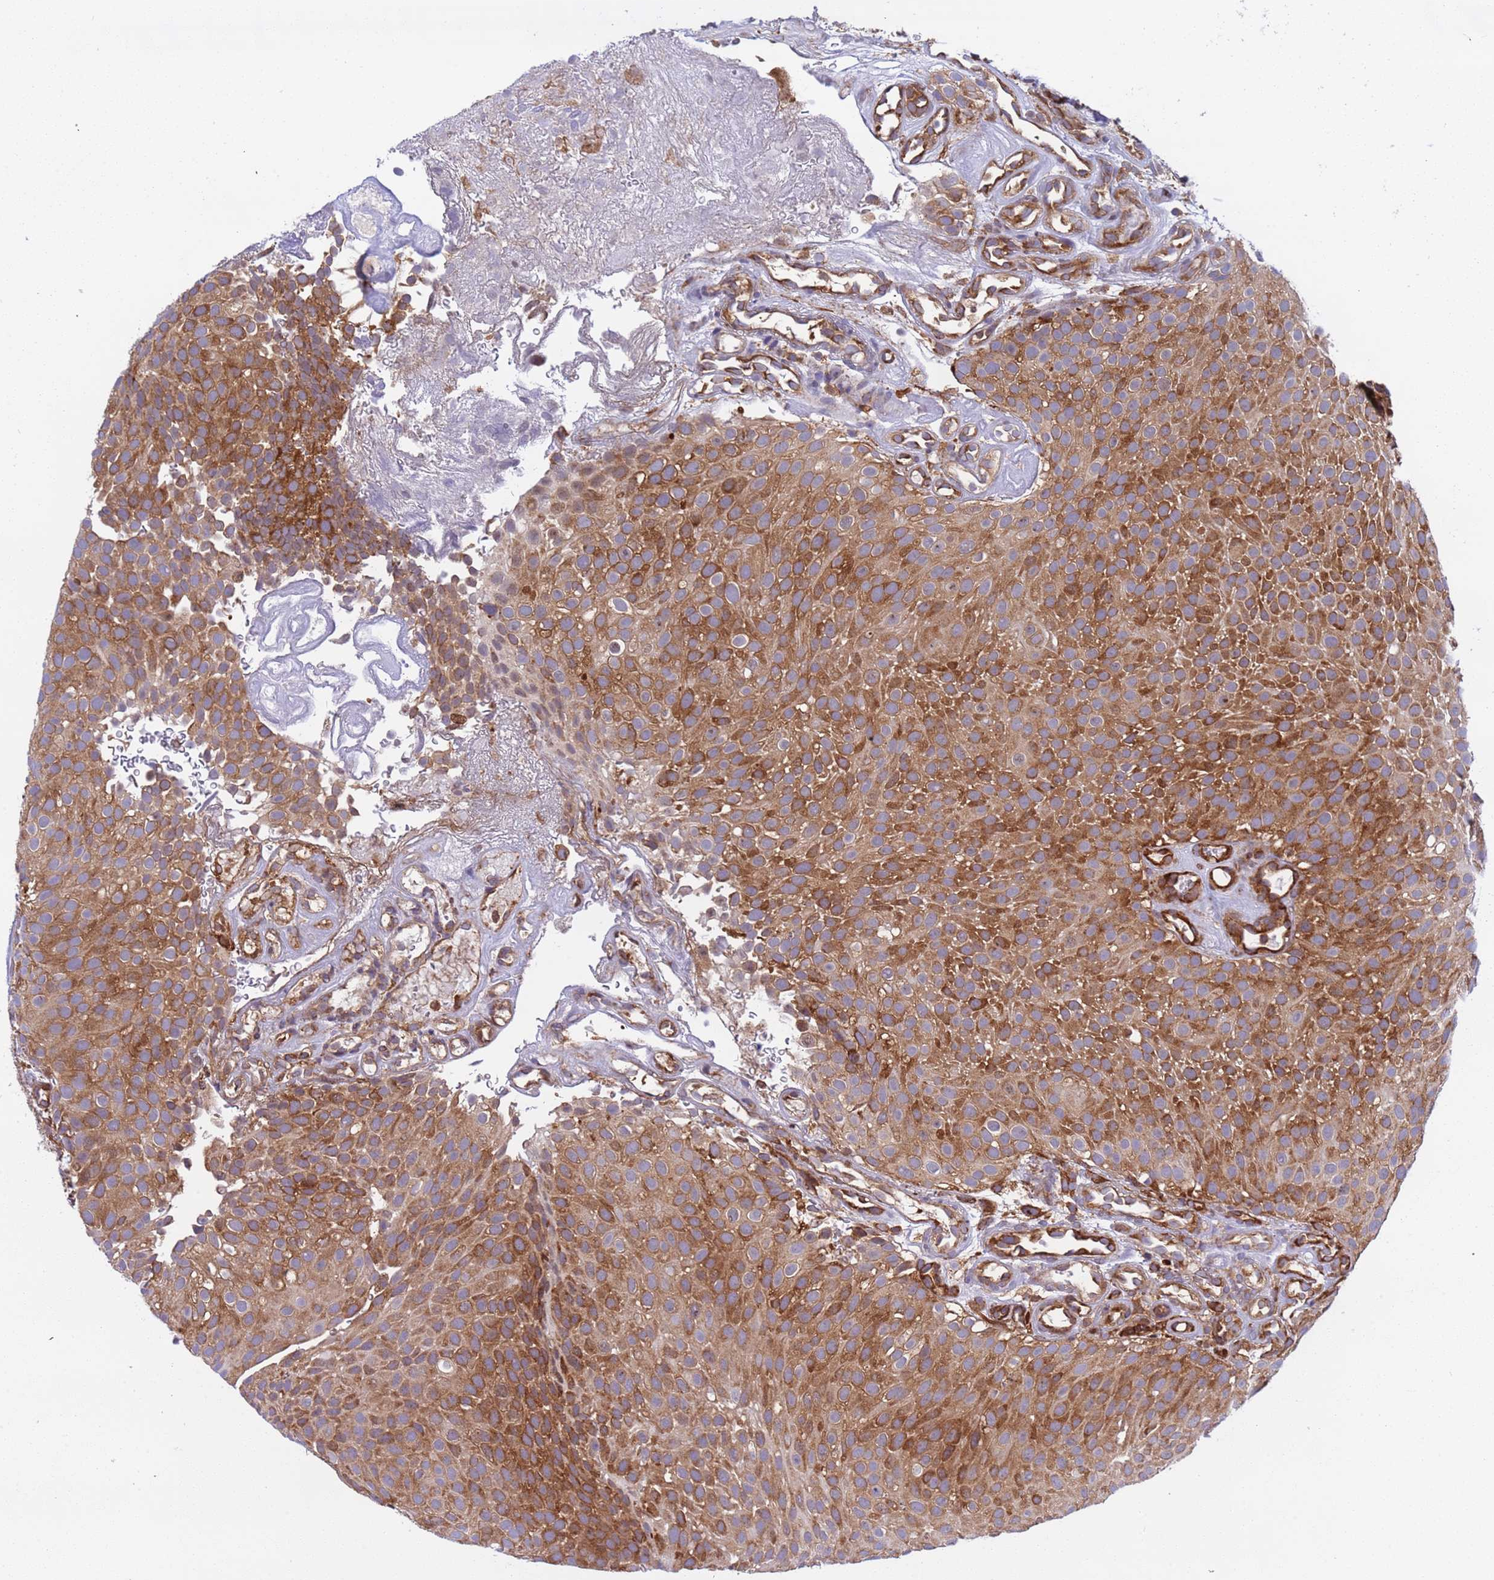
{"staining": {"intensity": "strong", "quantity": ">75%", "location": "cytoplasmic/membranous"}, "tissue": "urothelial cancer", "cell_type": "Tumor cells", "image_type": "cancer", "snomed": [{"axis": "morphology", "description": "Urothelial carcinoma, Low grade"}, {"axis": "topography", "description": "Urinary bladder"}], "caption": "Urothelial cancer tissue displays strong cytoplasmic/membranous positivity in approximately >75% of tumor cells", "gene": "RPL36", "patient": {"sex": "male", "age": 78}}